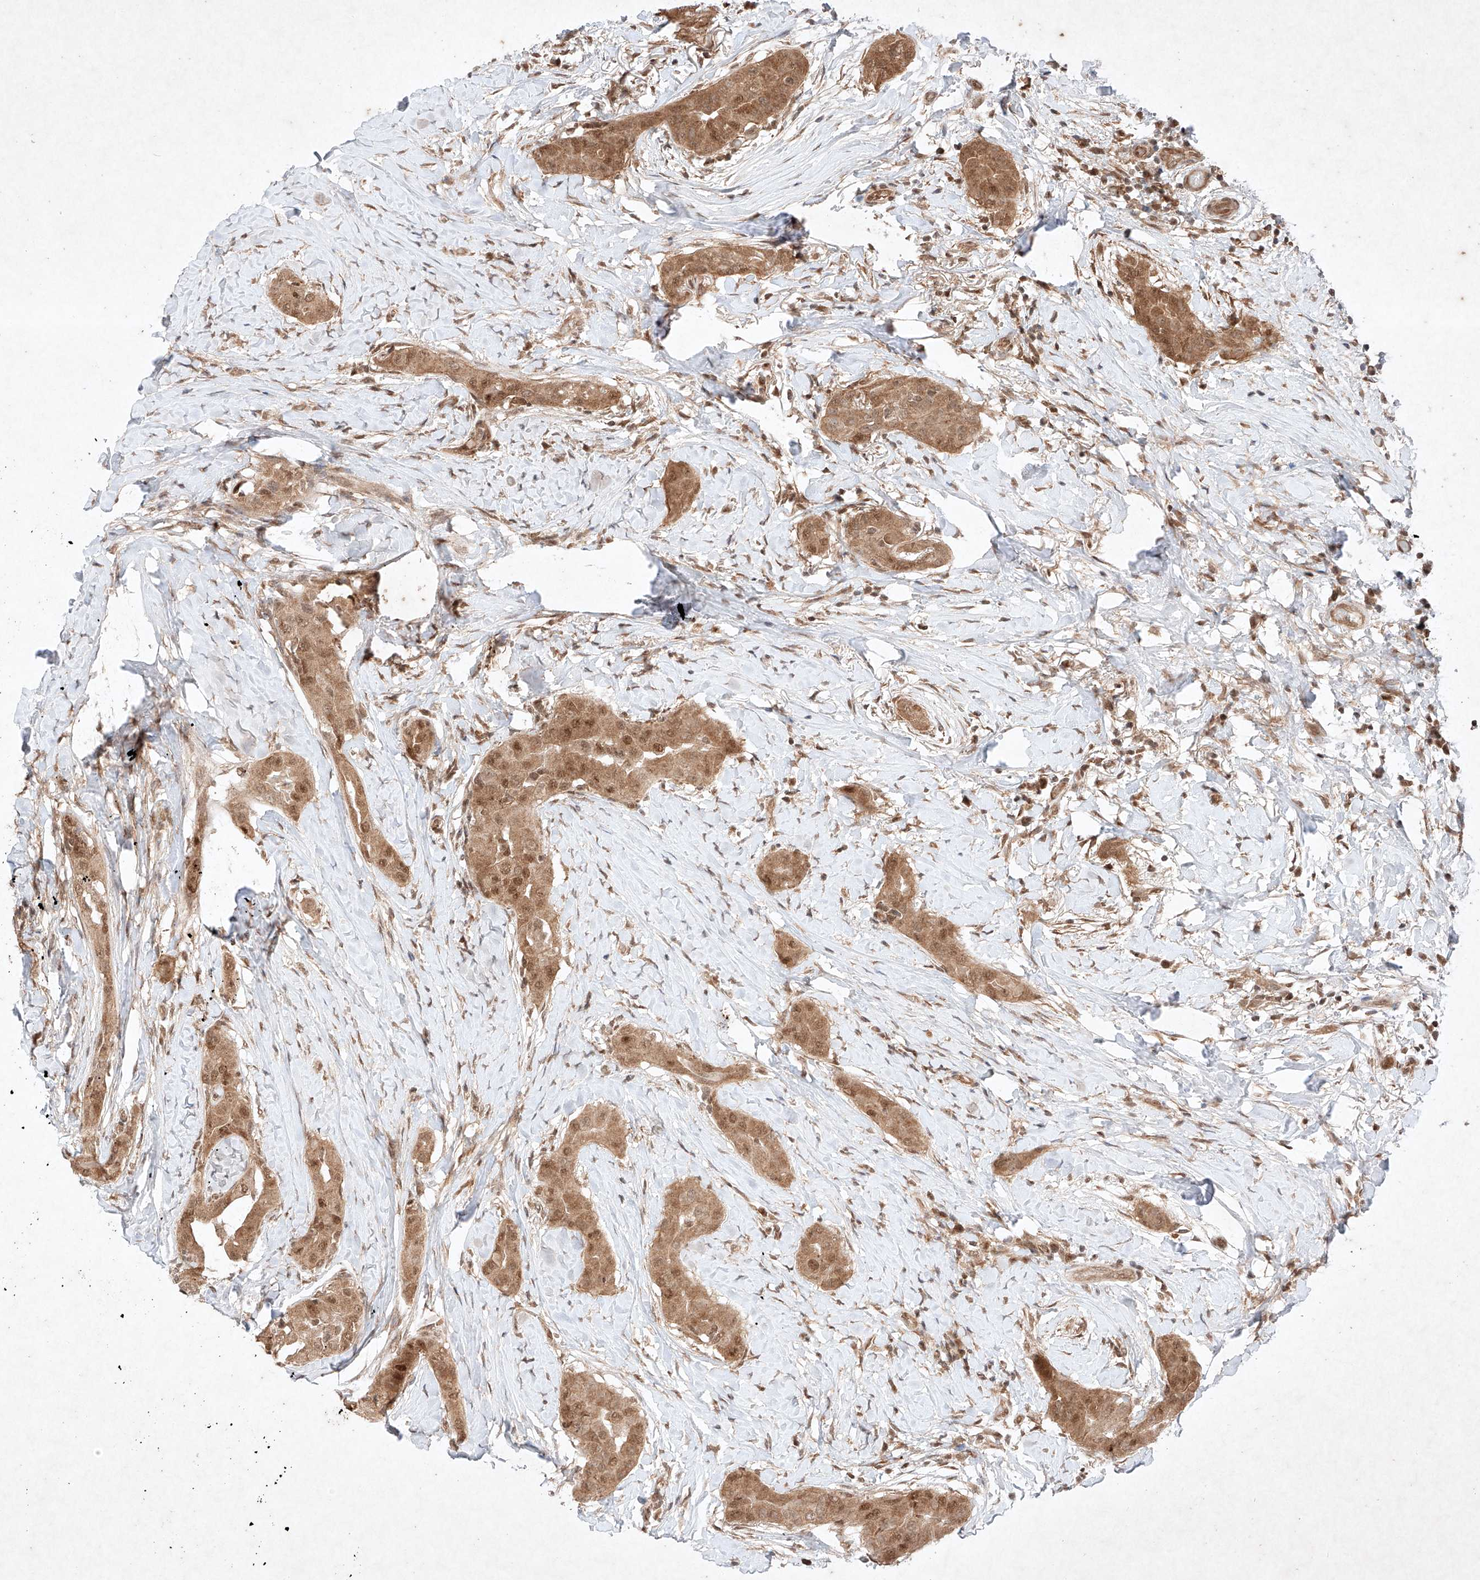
{"staining": {"intensity": "moderate", "quantity": ">75%", "location": "cytoplasmic/membranous,nuclear"}, "tissue": "thyroid cancer", "cell_type": "Tumor cells", "image_type": "cancer", "snomed": [{"axis": "morphology", "description": "Papillary adenocarcinoma, NOS"}, {"axis": "topography", "description": "Thyroid gland"}], "caption": "Protein expression analysis of human thyroid papillary adenocarcinoma reveals moderate cytoplasmic/membranous and nuclear positivity in about >75% of tumor cells. (Brightfield microscopy of DAB IHC at high magnification).", "gene": "RNF31", "patient": {"sex": "male", "age": 33}}